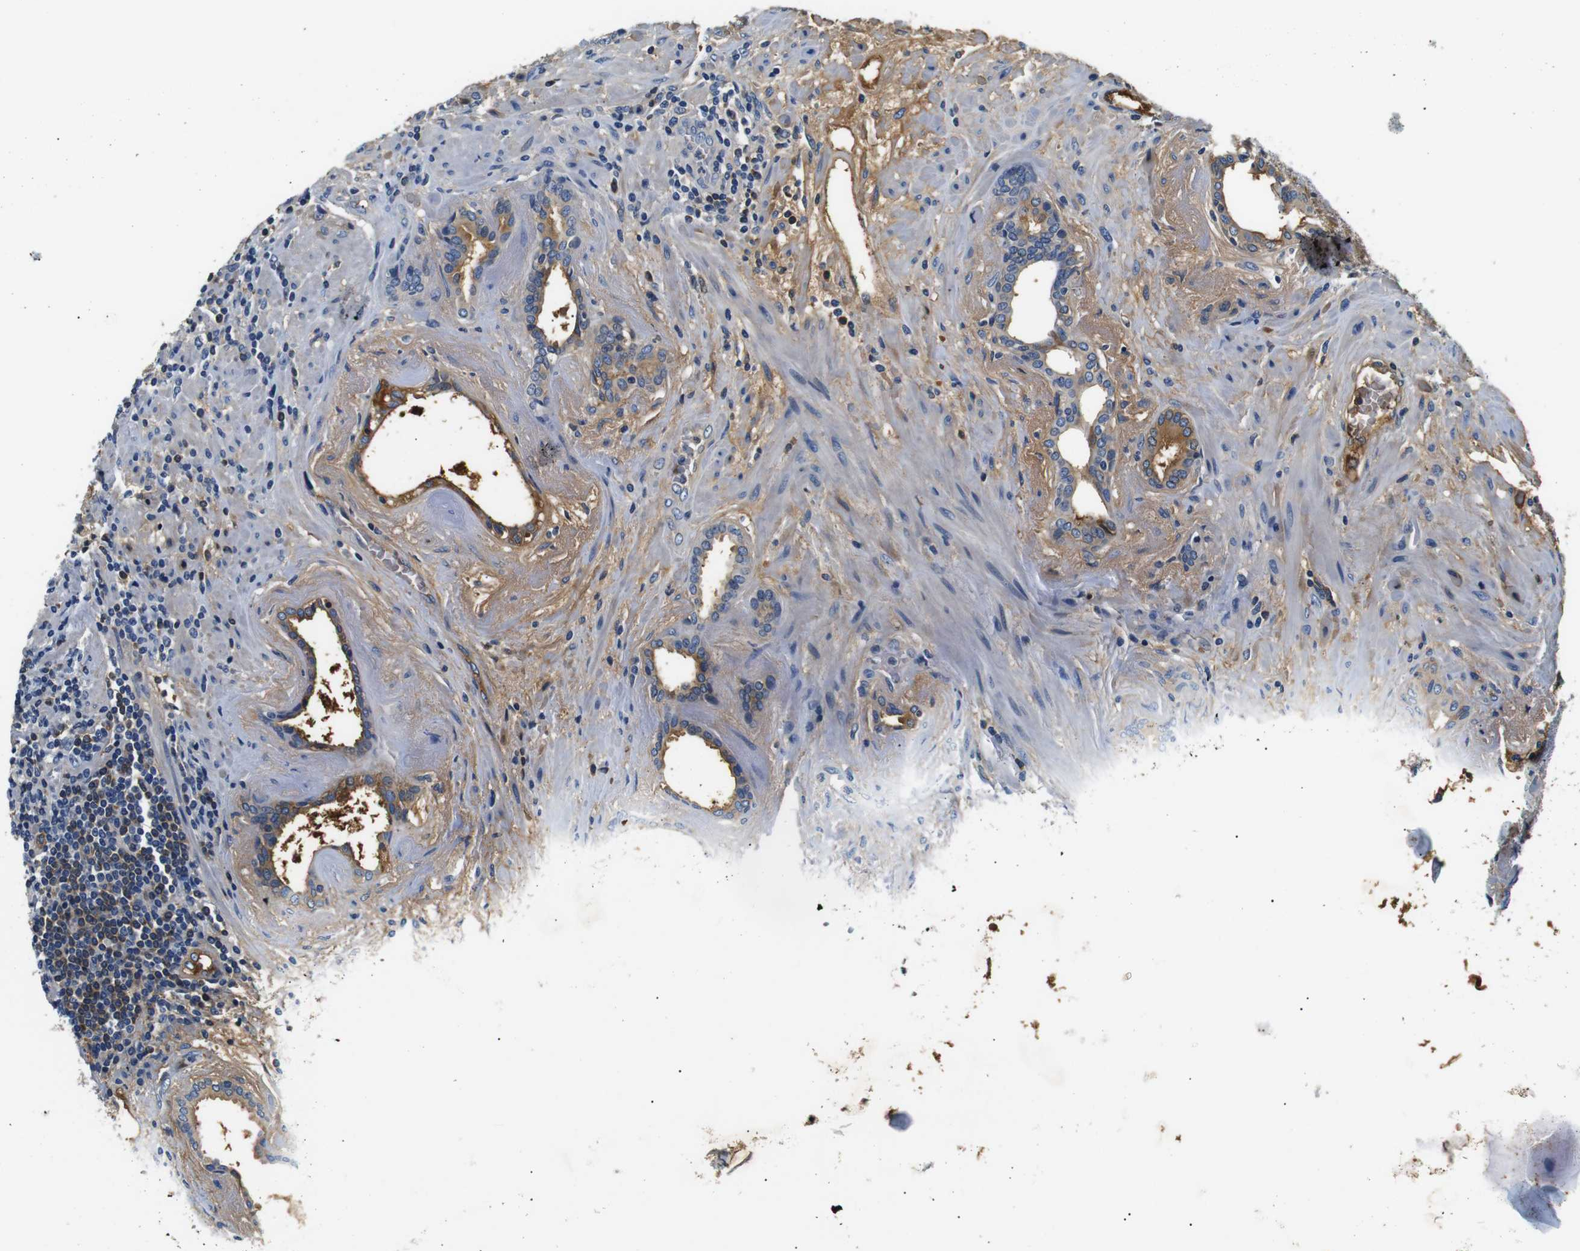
{"staining": {"intensity": "moderate", "quantity": "<25%", "location": "cytoplasmic/membranous,nuclear"}, "tissue": "prostate cancer", "cell_type": "Tumor cells", "image_type": "cancer", "snomed": [{"axis": "morphology", "description": "Adenocarcinoma, High grade"}, {"axis": "topography", "description": "Prostate"}], "caption": "Adenocarcinoma (high-grade) (prostate) was stained to show a protein in brown. There is low levels of moderate cytoplasmic/membranous and nuclear positivity in about <25% of tumor cells. The staining was performed using DAB (3,3'-diaminobenzidine), with brown indicating positive protein expression. Nuclei are stained blue with hematoxylin.", "gene": "LHCGR", "patient": {"sex": "male", "age": 61}}